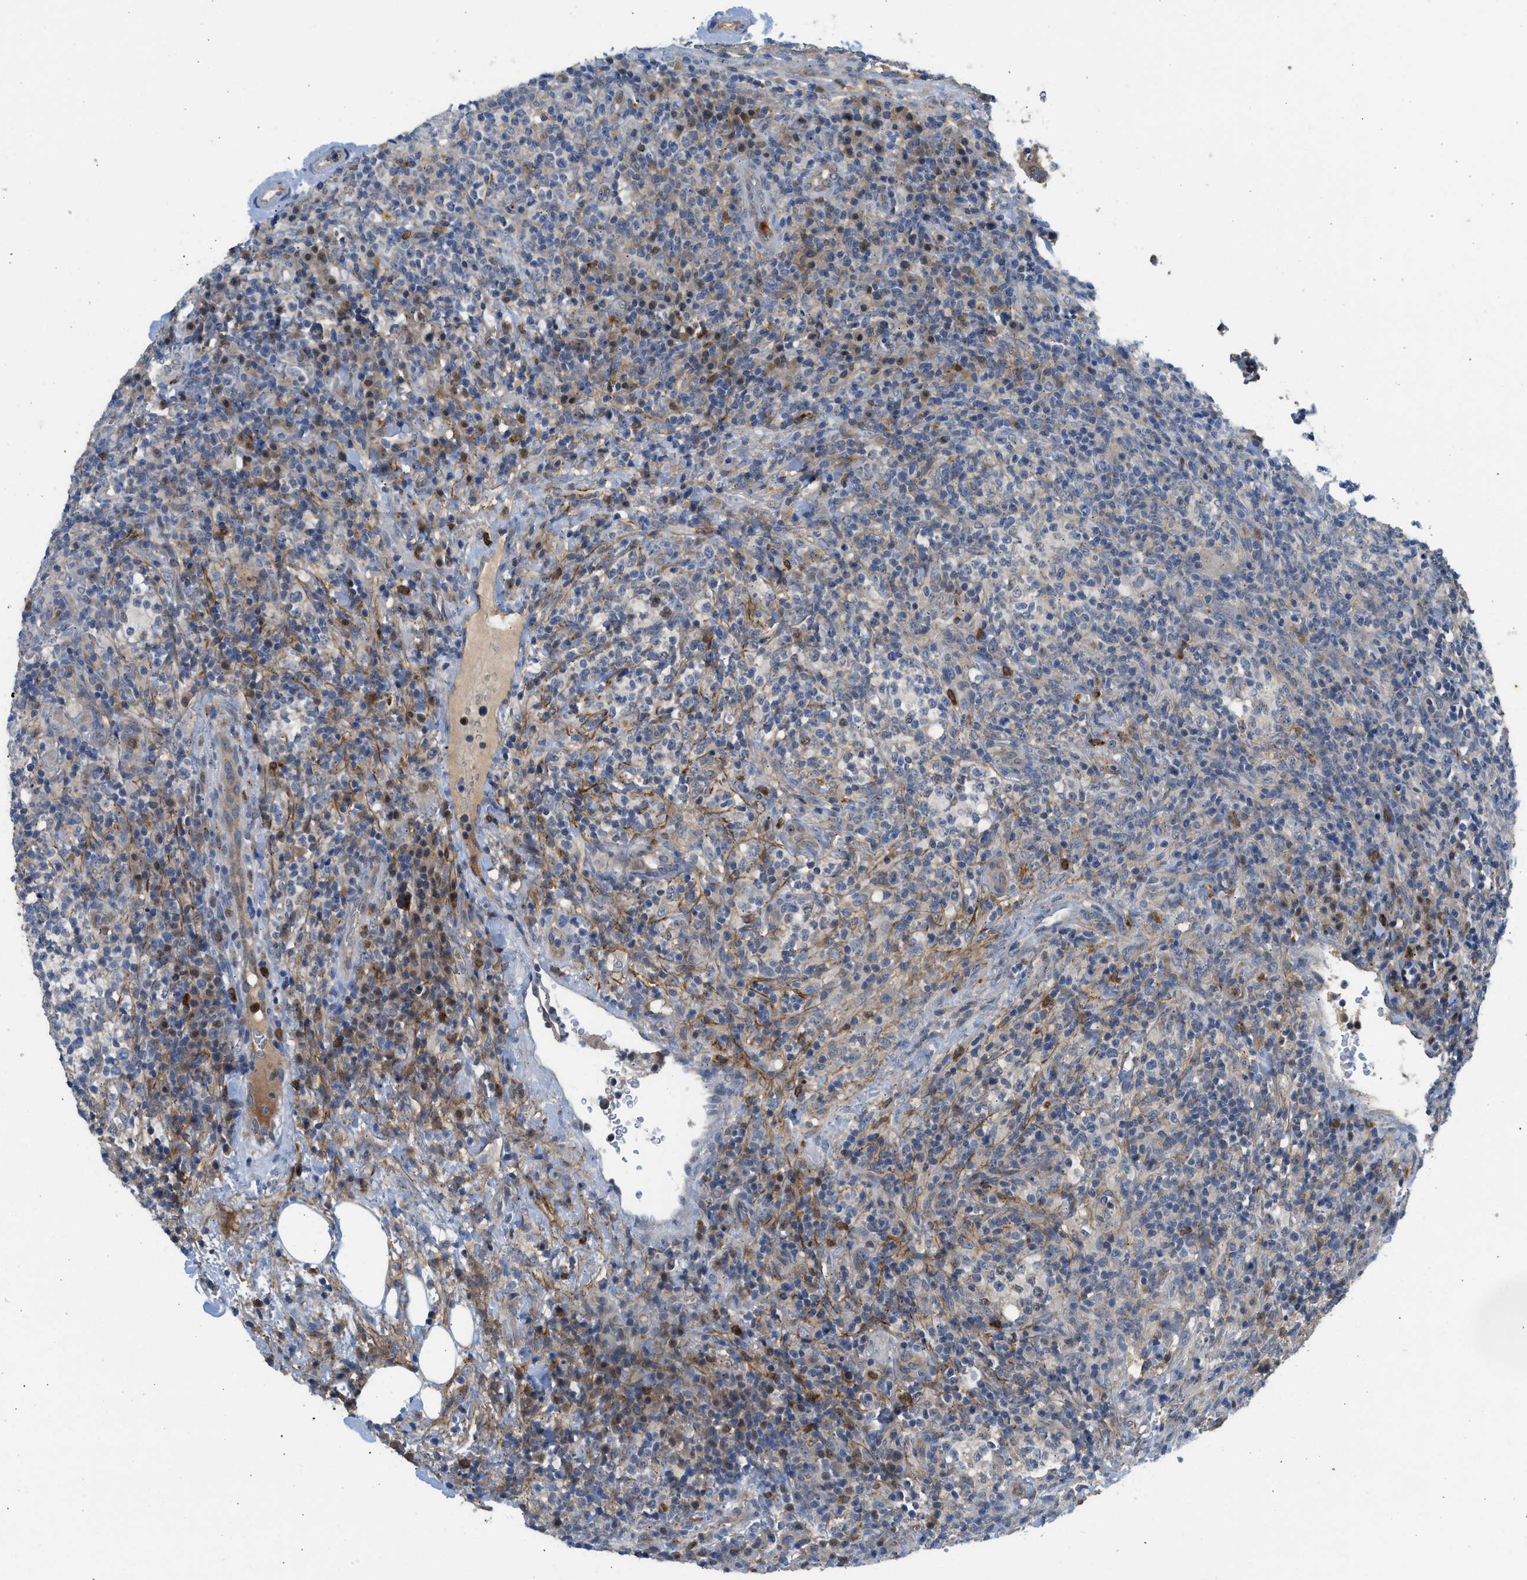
{"staining": {"intensity": "moderate", "quantity": "<25%", "location": "cytoplasmic/membranous,nuclear"}, "tissue": "lymphoma", "cell_type": "Tumor cells", "image_type": "cancer", "snomed": [{"axis": "morphology", "description": "Malignant lymphoma, non-Hodgkin's type, High grade"}, {"axis": "topography", "description": "Lymph node"}], "caption": "The immunohistochemical stain labels moderate cytoplasmic/membranous and nuclear expression in tumor cells of lymphoma tissue.", "gene": "RHBDF2", "patient": {"sex": "female", "age": 76}}